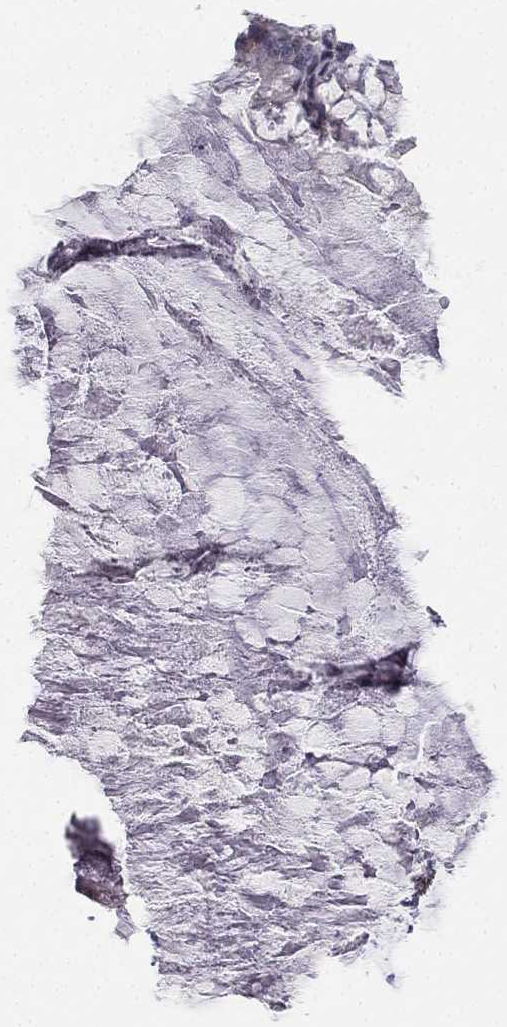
{"staining": {"intensity": "negative", "quantity": "none", "location": "none"}, "tissue": "ovarian cancer", "cell_type": "Tumor cells", "image_type": "cancer", "snomed": [{"axis": "morphology", "description": "Cystadenocarcinoma, mucinous, NOS"}, {"axis": "topography", "description": "Ovary"}], "caption": "The immunohistochemistry histopathology image has no significant positivity in tumor cells of ovarian mucinous cystadenocarcinoma tissue.", "gene": "CHST8", "patient": {"sex": "female", "age": 57}}